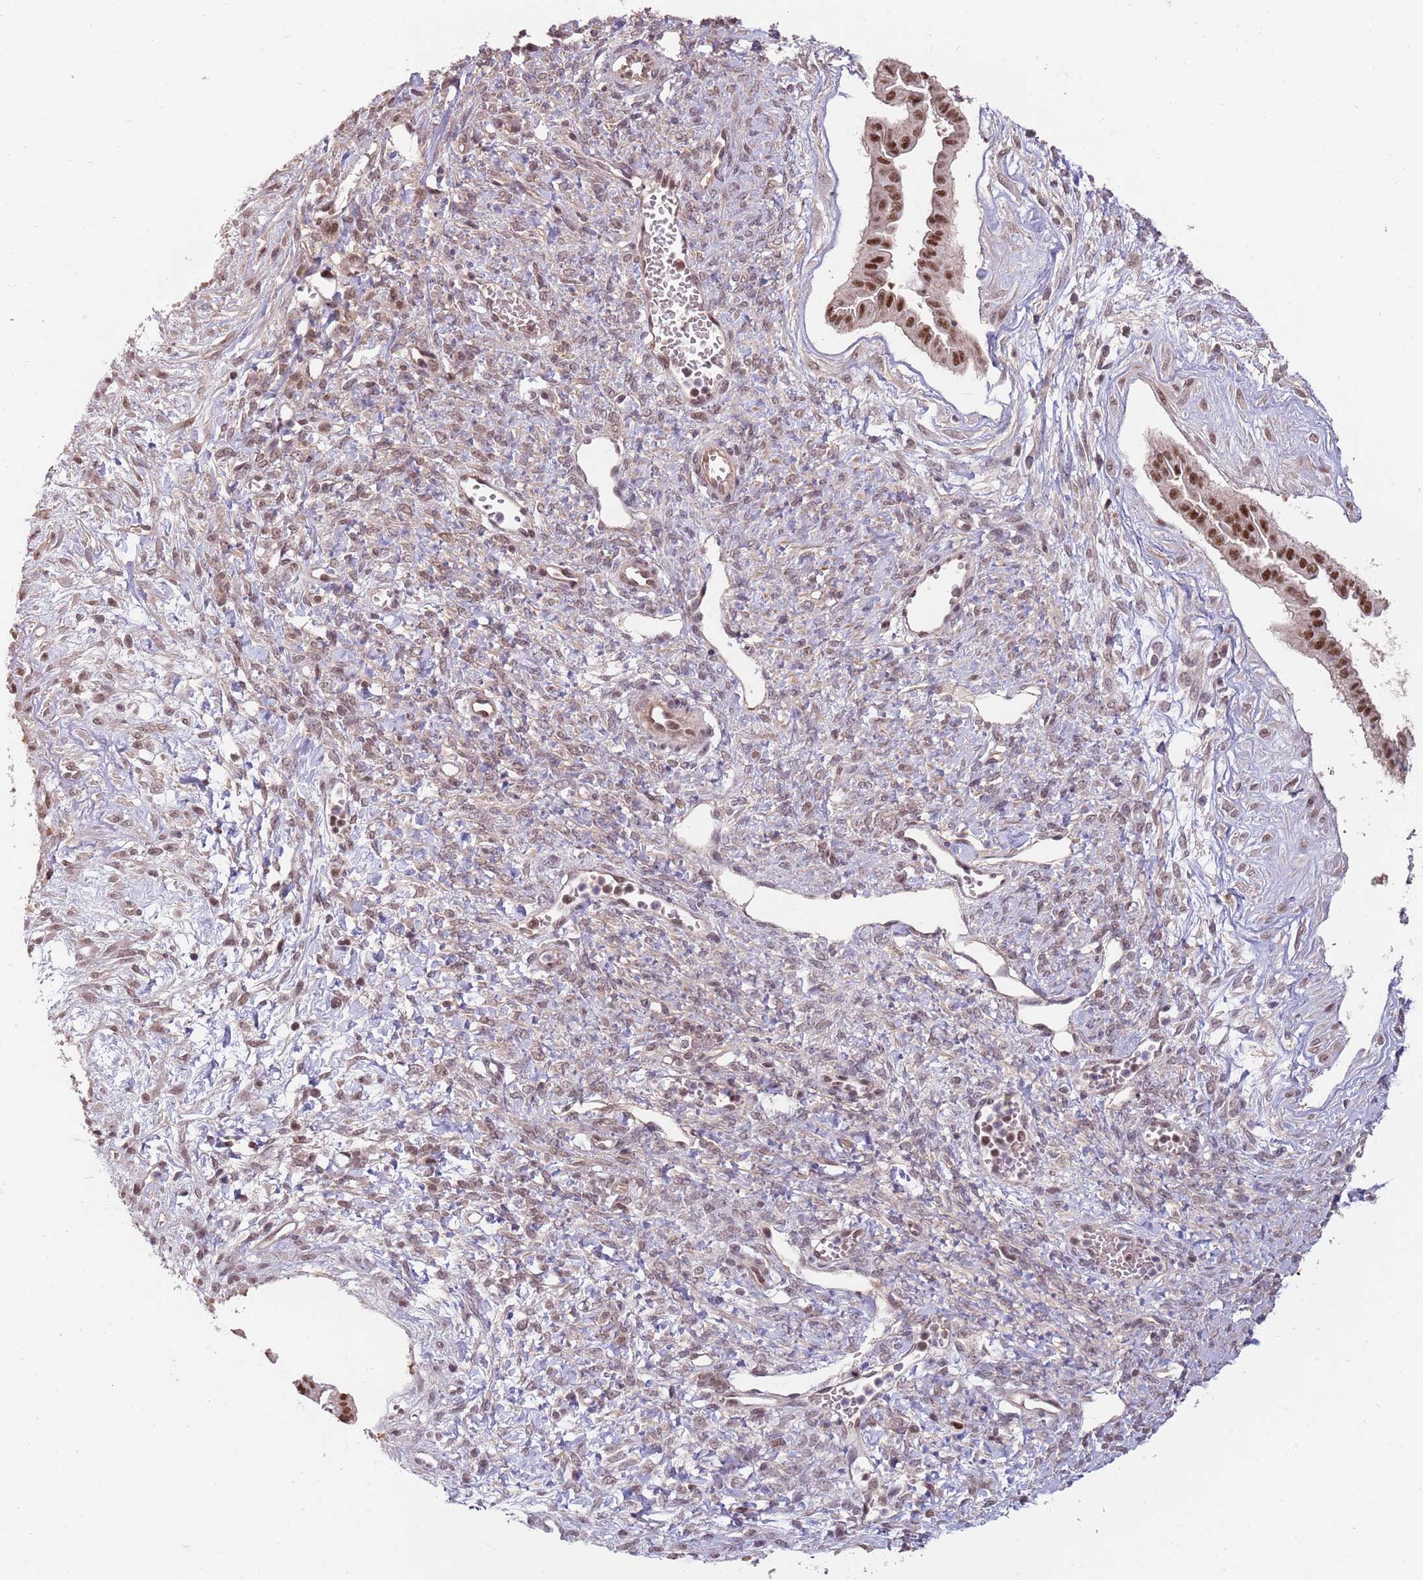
{"staining": {"intensity": "strong", "quantity": ">75%", "location": "nuclear"}, "tissue": "ovarian cancer", "cell_type": "Tumor cells", "image_type": "cancer", "snomed": [{"axis": "morphology", "description": "Cystadenocarcinoma, mucinous, NOS"}, {"axis": "topography", "description": "Ovary"}], "caption": "Immunohistochemical staining of human ovarian cancer (mucinous cystadenocarcinoma) exhibits strong nuclear protein expression in about >75% of tumor cells.", "gene": "ZBTB7A", "patient": {"sex": "female", "age": 73}}